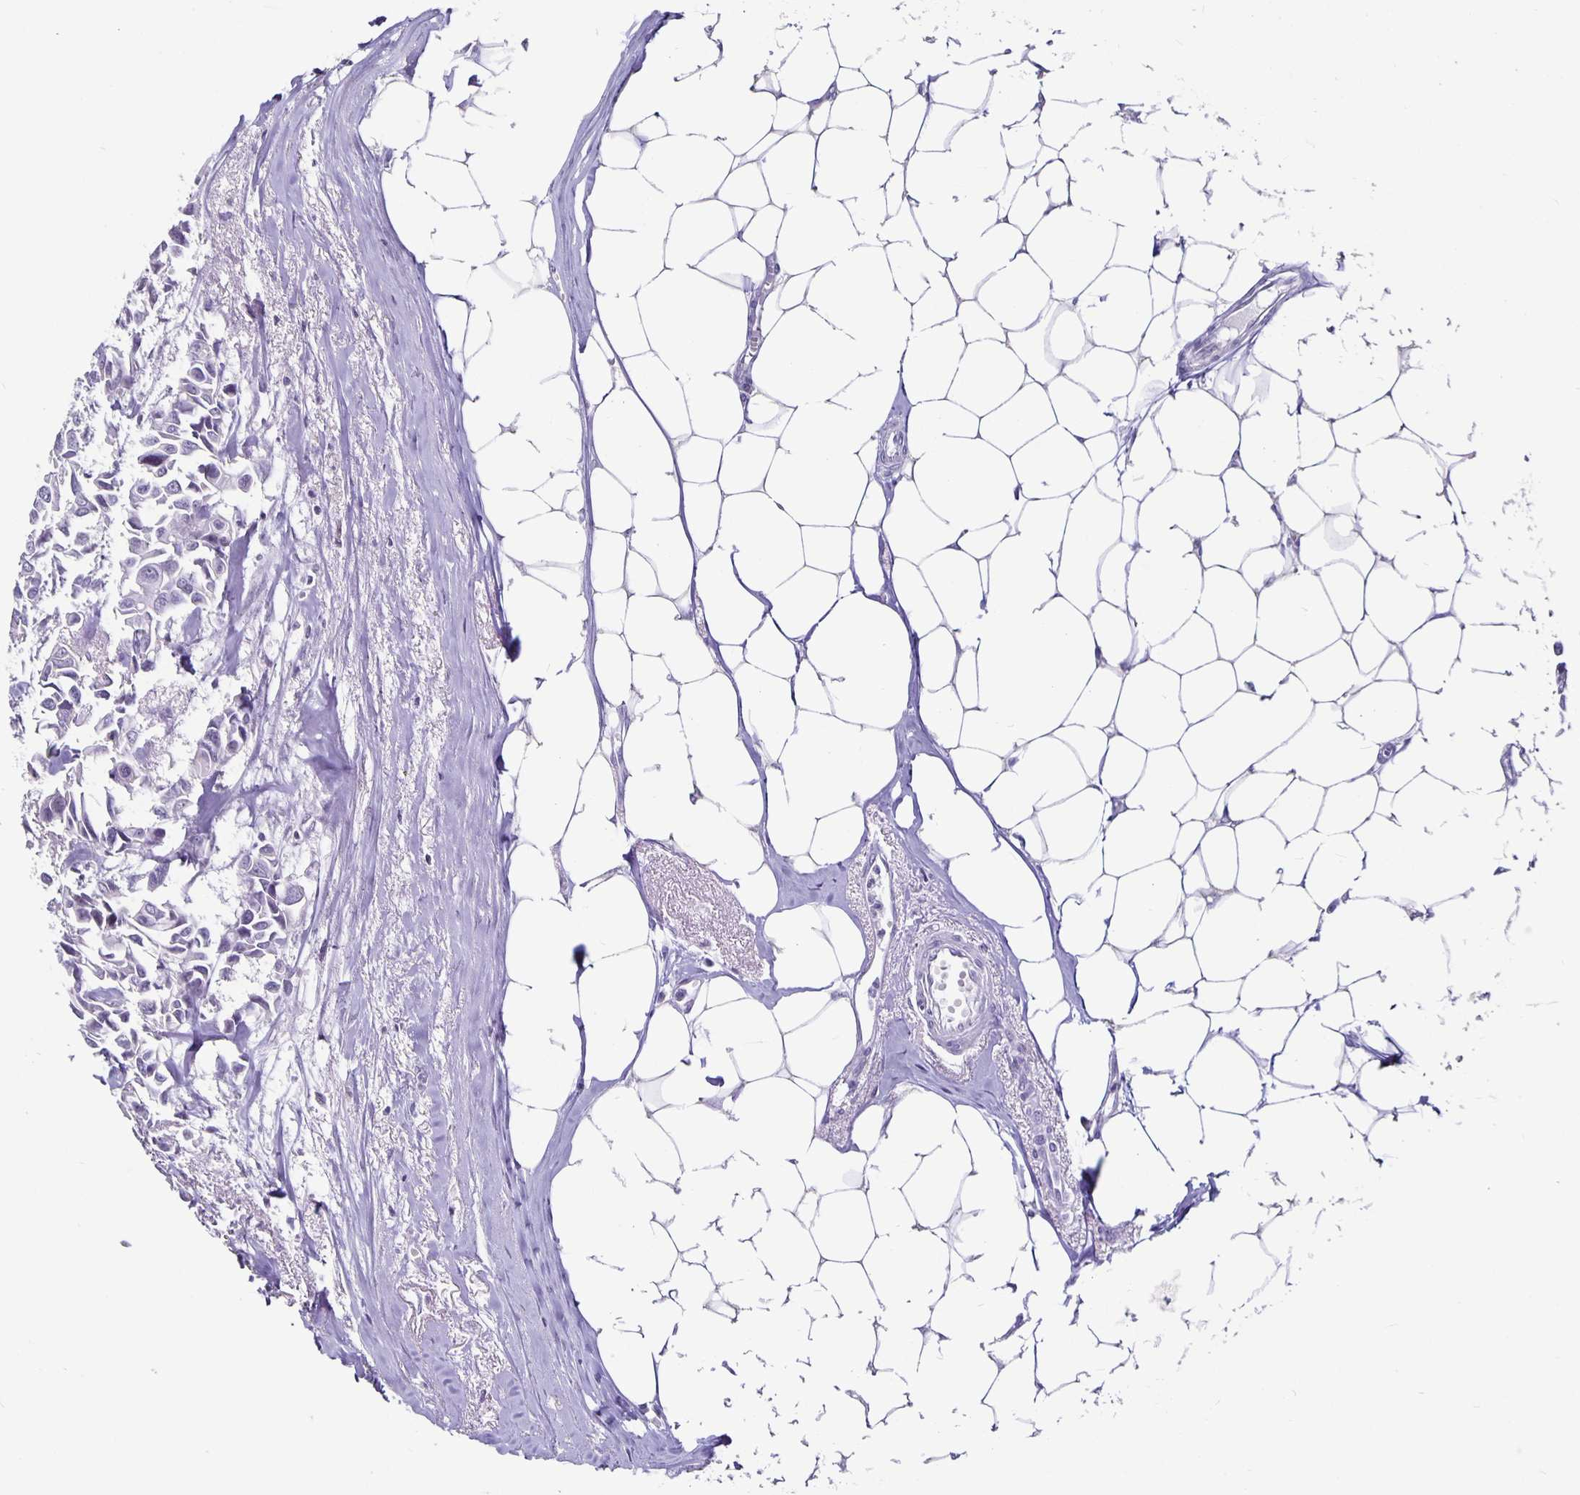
{"staining": {"intensity": "negative", "quantity": "none", "location": "none"}, "tissue": "breast cancer", "cell_type": "Tumor cells", "image_type": "cancer", "snomed": [{"axis": "morphology", "description": "Duct carcinoma"}, {"axis": "topography", "description": "Breast"}], "caption": "Immunohistochemical staining of breast invasive ductal carcinoma displays no significant staining in tumor cells.", "gene": "OLIG2", "patient": {"sex": "female", "age": 54}}